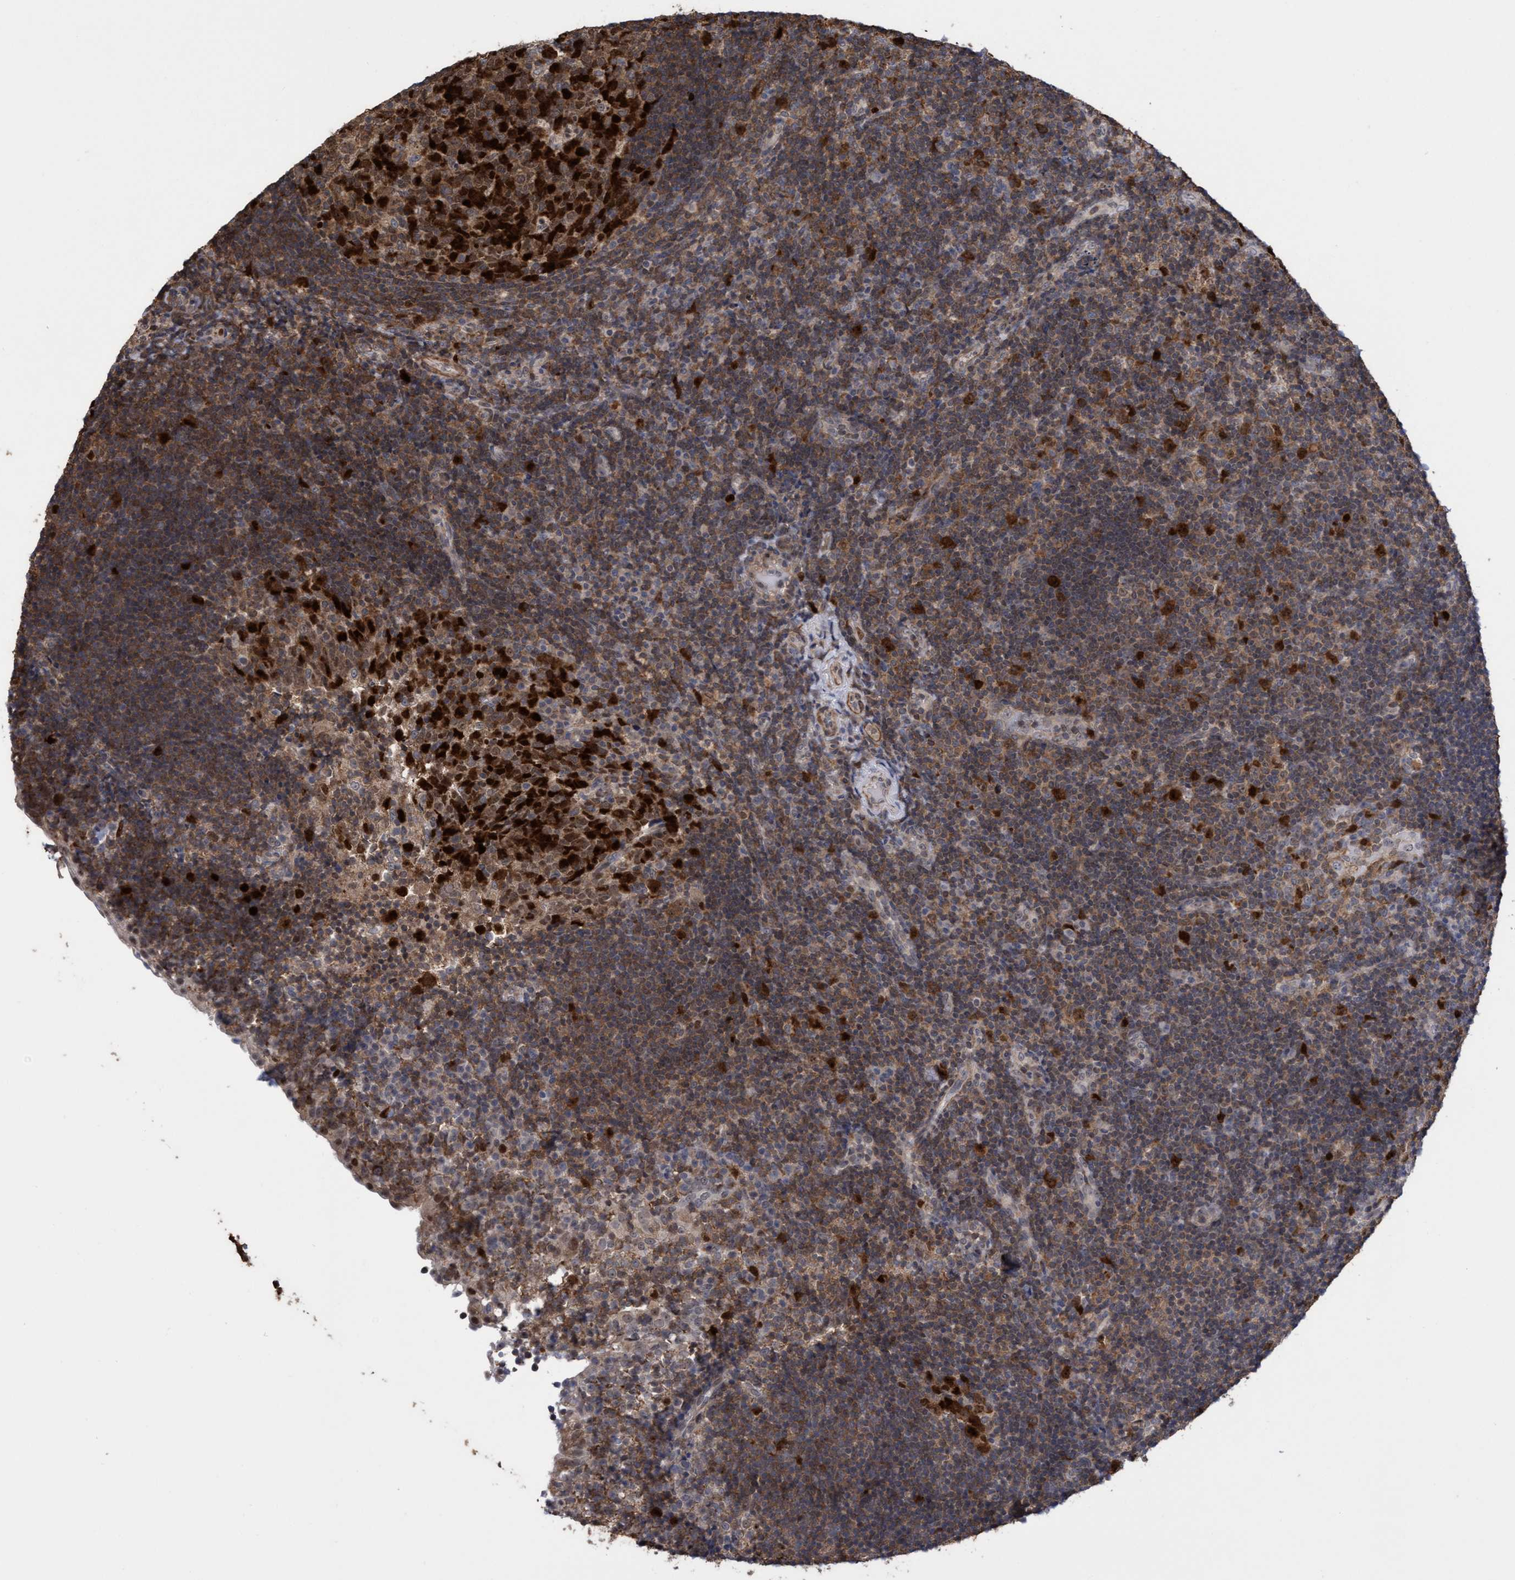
{"staining": {"intensity": "strong", "quantity": ">75%", "location": "cytoplasmic/membranous,nuclear"}, "tissue": "tonsil", "cell_type": "Germinal center cells", "image_type": "normal", "snomed": [{"axis": "morphology", "description": "Normal tissue, NOS"}, {"axis": "topography", "description": "Tonsil"}], "caption": "A photomicrograph of human tonsil stained for a protein demonstrates strong cytoplasmic/membranous,nuclear brown staining in germinal center cells. (DAB = brown stain, brightfield microscopy at high magnification).", "gene": "SLBP", "patient": {"sex": "female", "age": 40}}